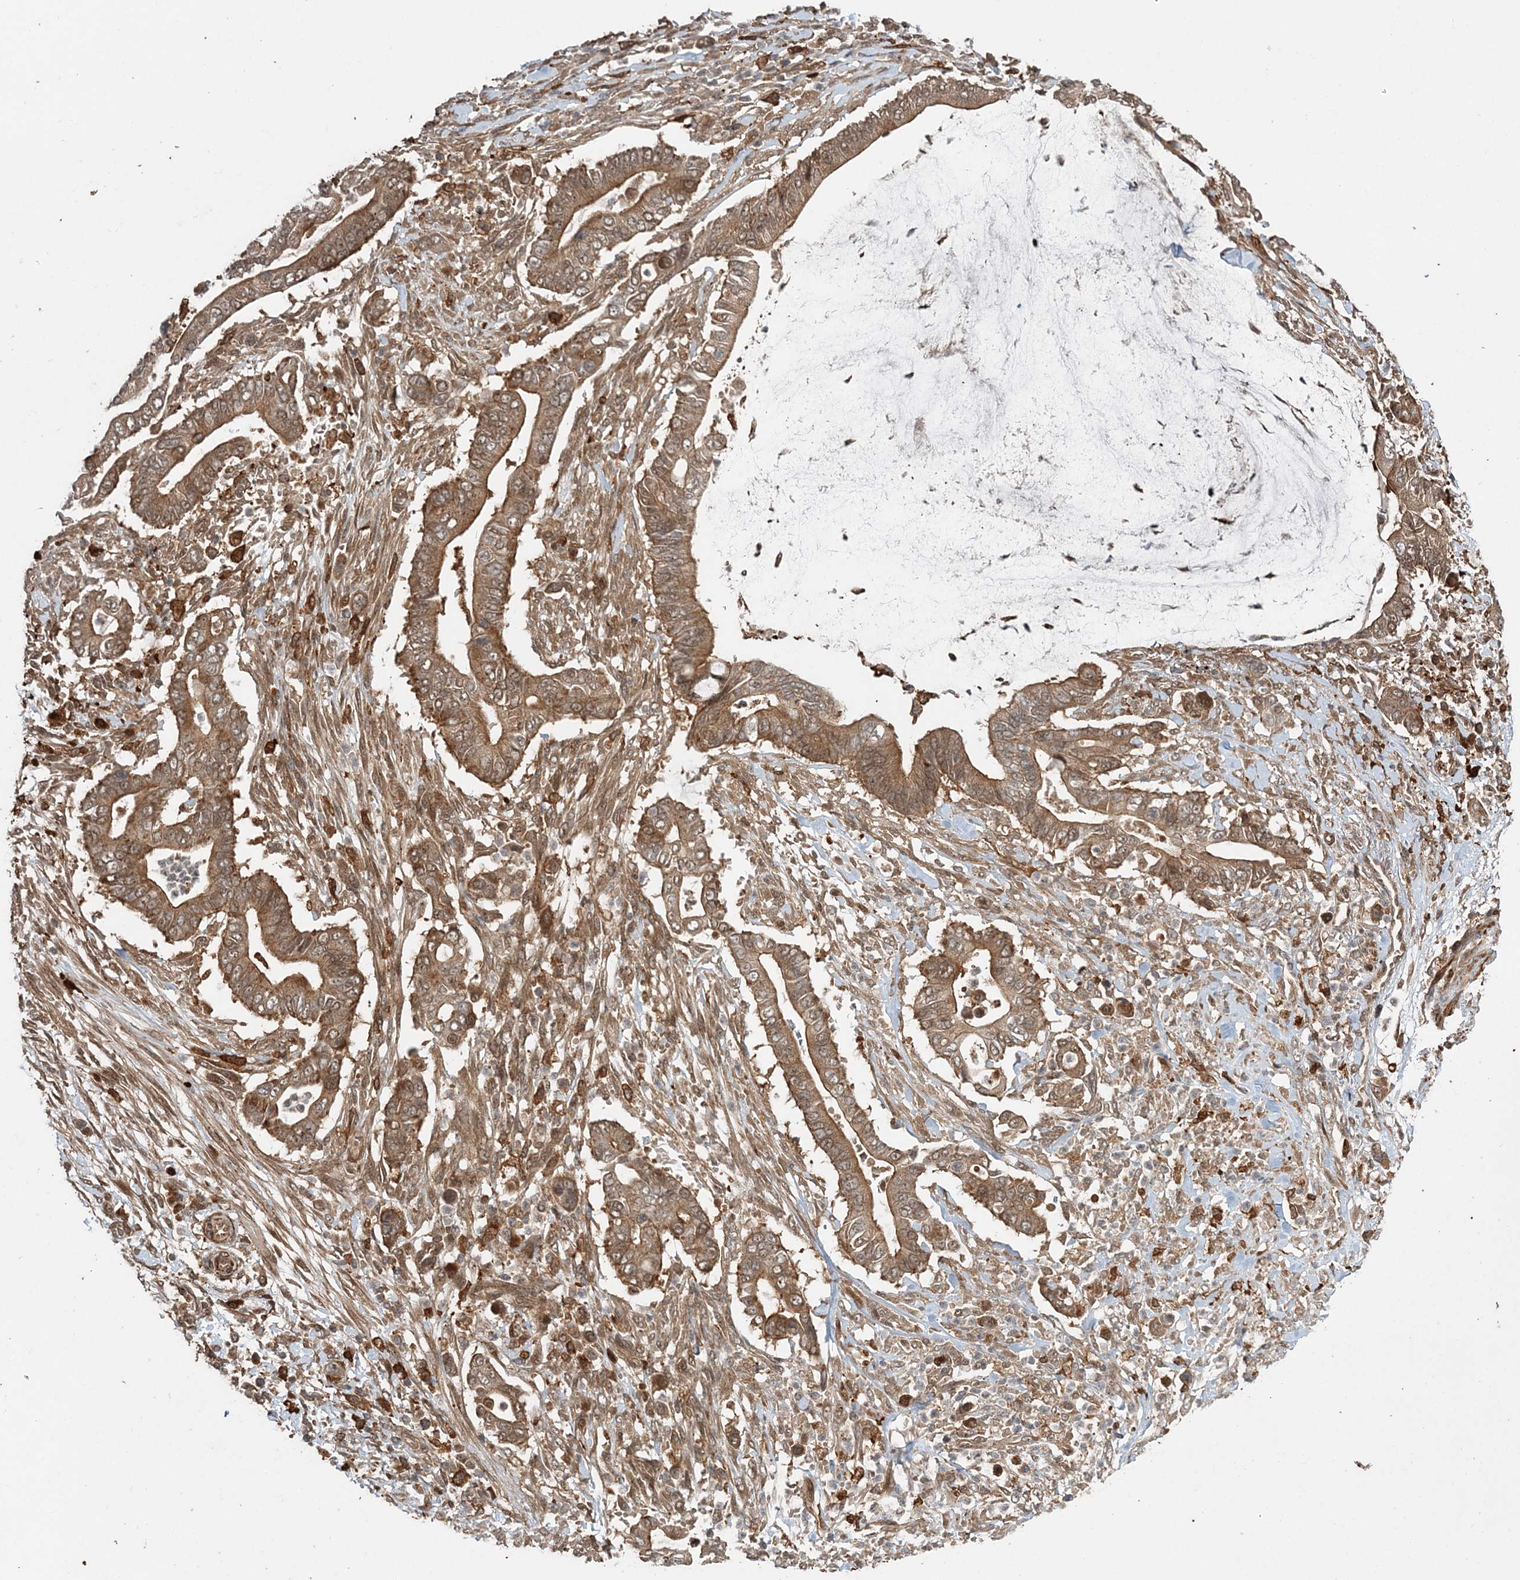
{"staining": {"intensity": "moderate", "quantity": ">75%", "location": "cytoplasmic/membranous"}, "tissue": "pancreatic cancer", "cell_type": "Tumor cells", "image_type": "cancer", "snomed": [{"axis": "morphology", "description": "Adenocarcinoma, NOS"}, {"axis": "topography", "description": "Pancreas"}], "caption": "The immunohistochemical stain highlights moderate cytoplasmic/membranous expression in tumor cells of pancreatic cancer (adenocarcinoma) tissue.", "gene": "UBTD2", "patient": {"sex": "male", "age": 68}}